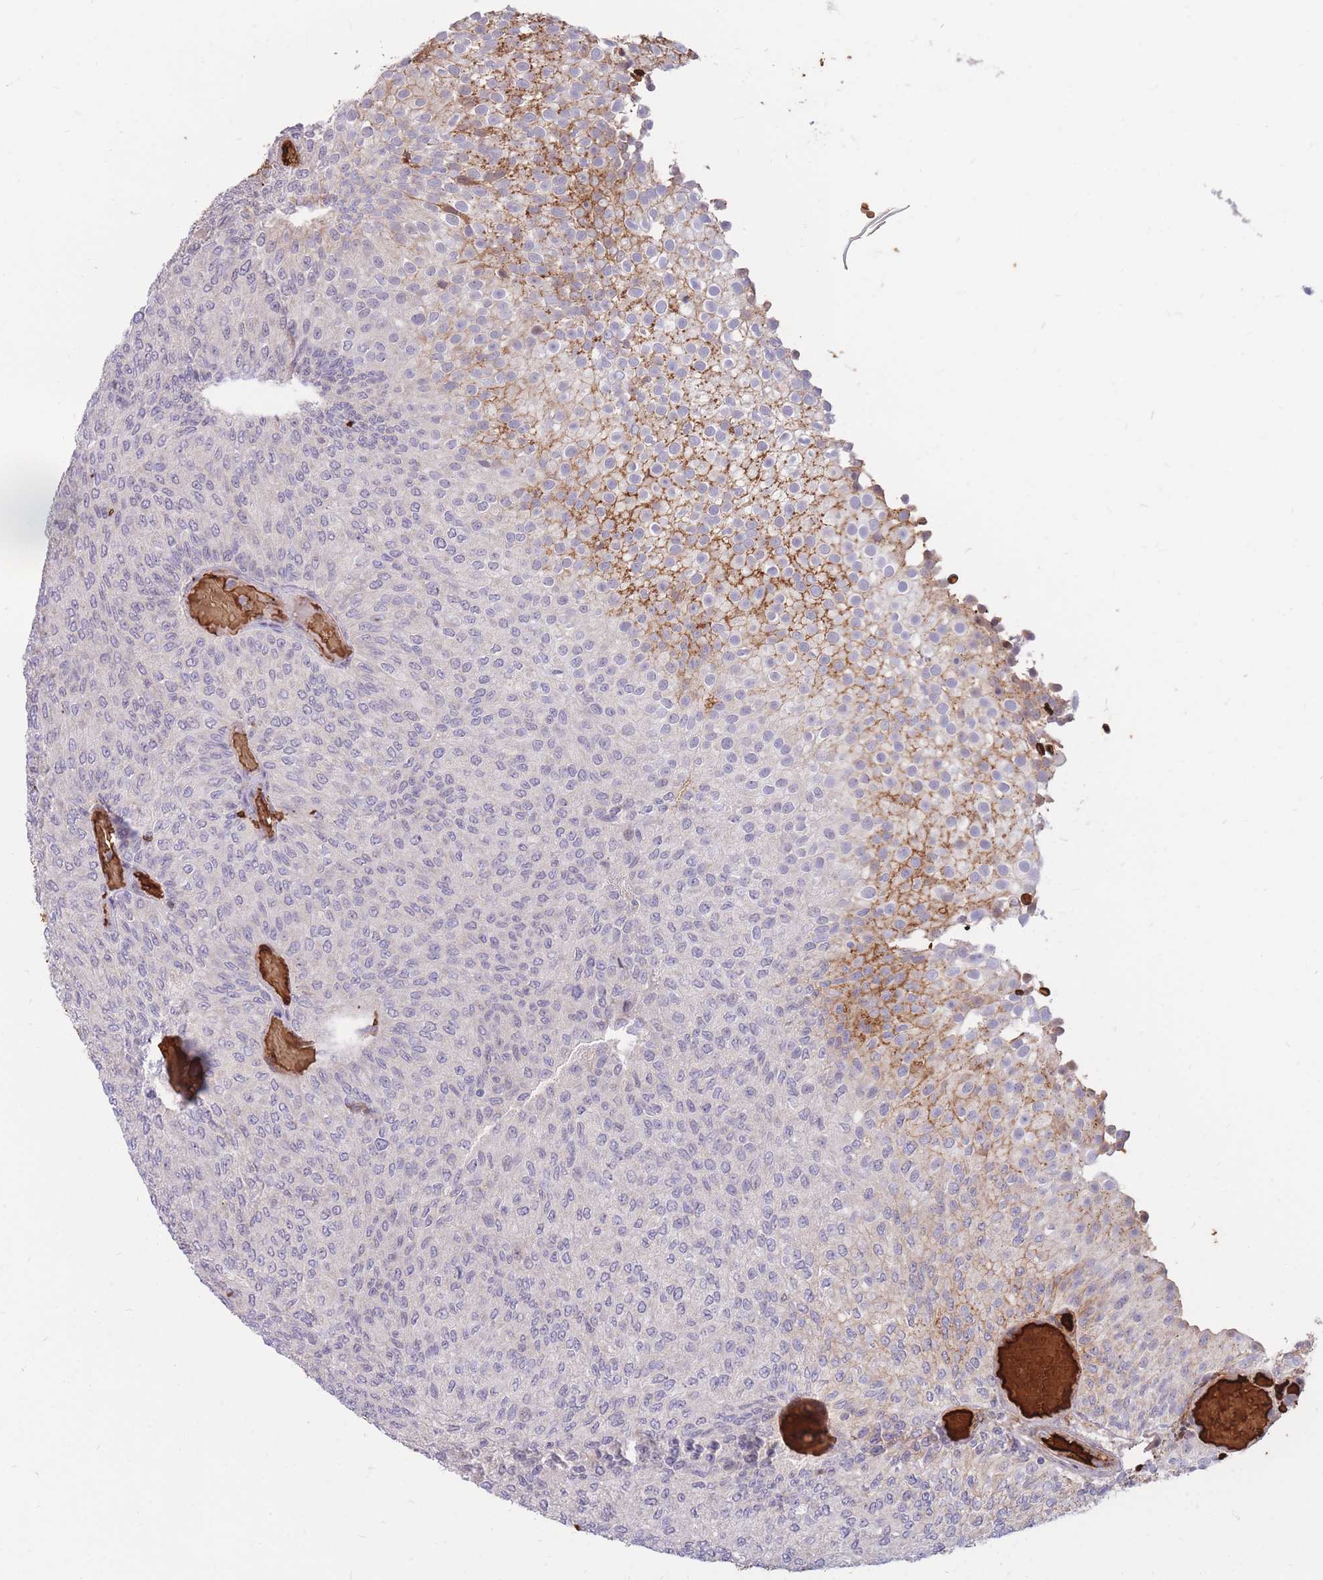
{"staining": {"intensity": "negative", "quantity": "none", "location": "none"}, "tissue": "urothelial cancer", "cell_type": "Tumor cells", "image_type": "cancer", "snomed": [{"axis": "morphology", "description": "Urothelial carcinoma, Low grade"}, {"axis": "topography", "description": "Urinary bladder"}], "caption": "Tumor cells show no significant expression in urothelial carcinoma (low-grade). (DAB immunohistochemistry (IHC) with hematoxylin counter stain).", "gene": "ATP10D", "patient": {"sex": "male", "age": 78}}